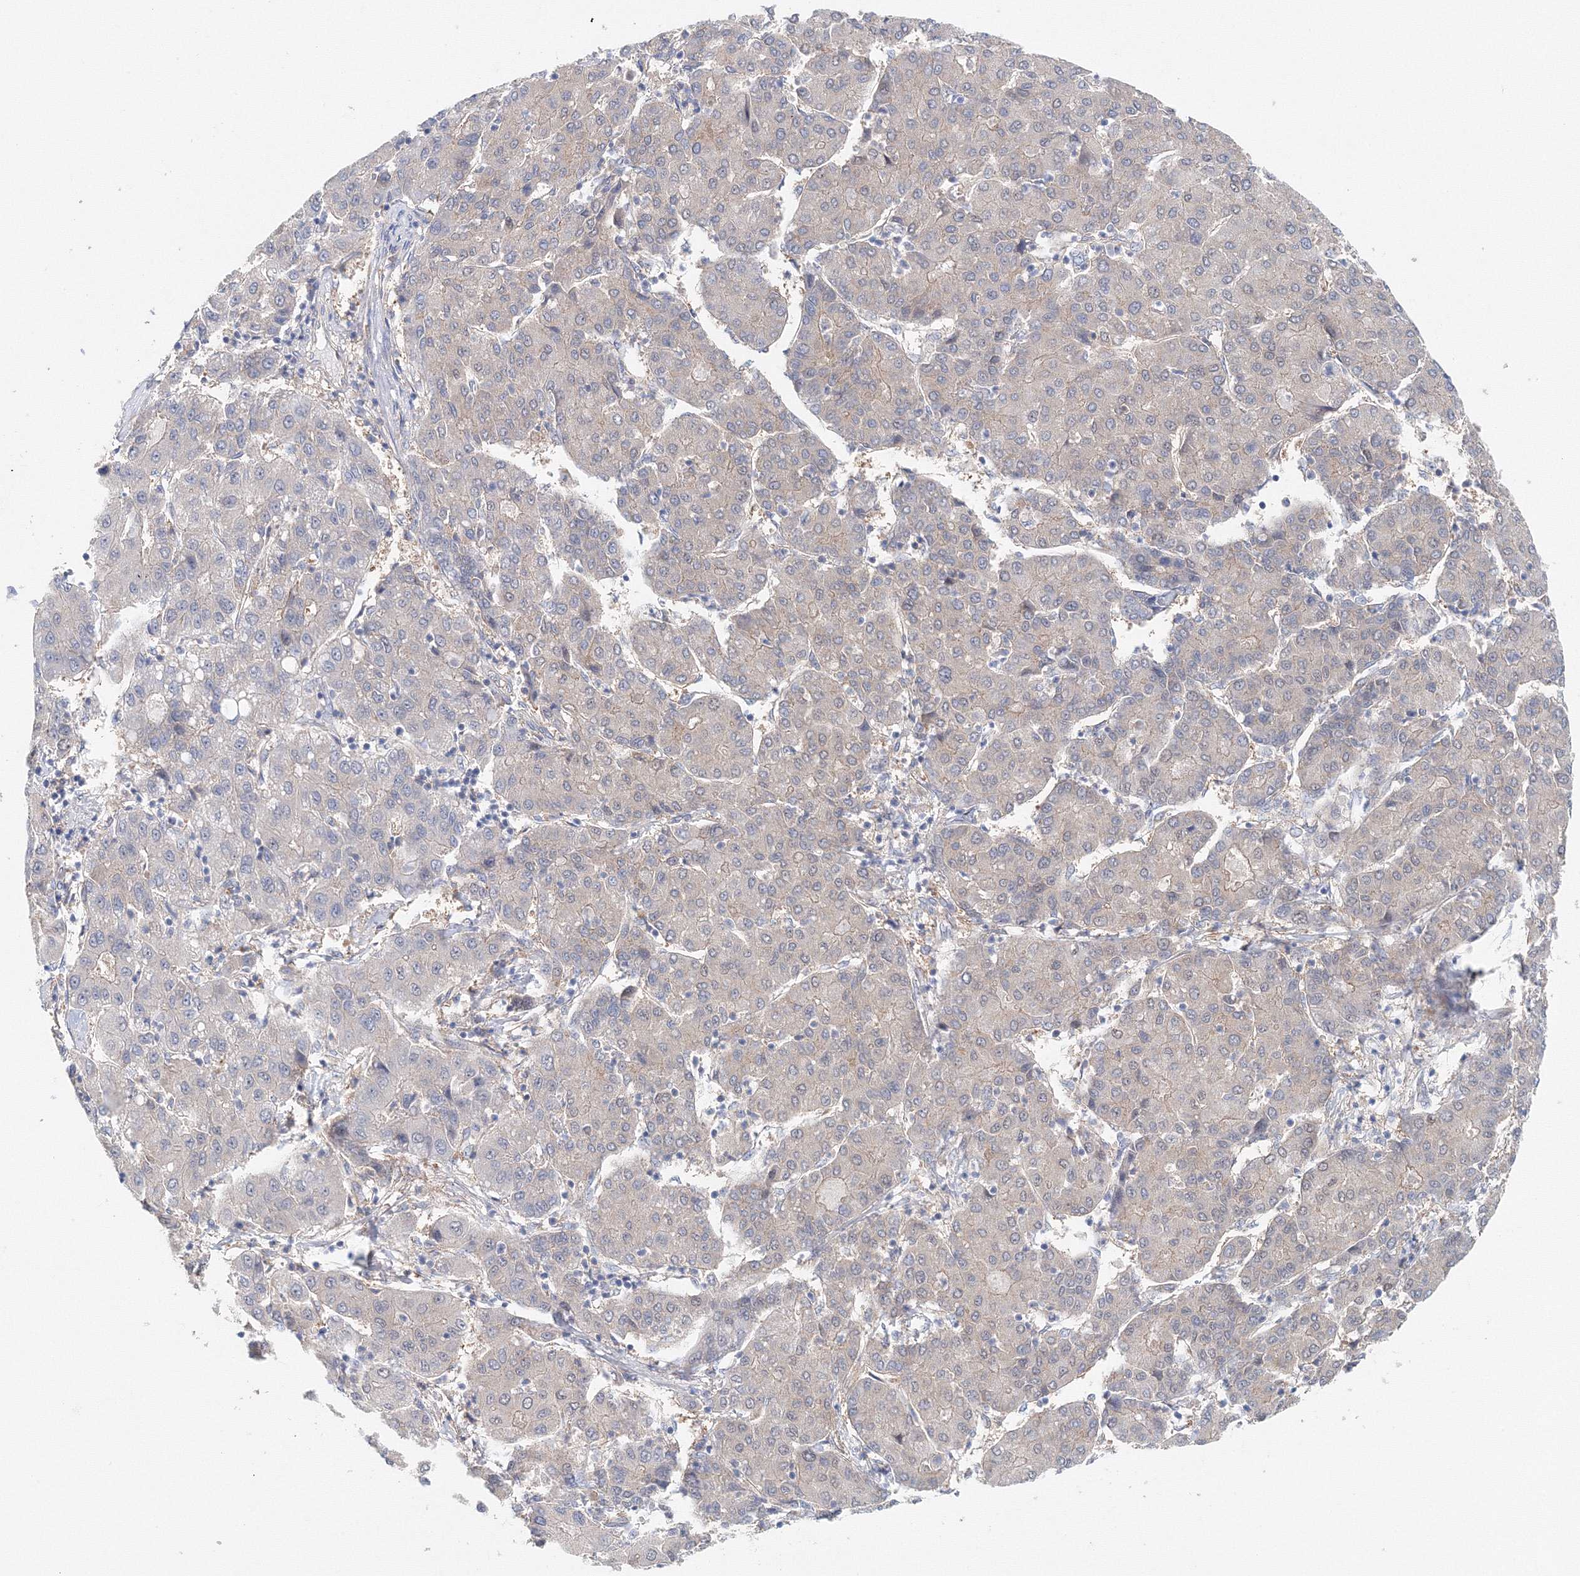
{"staining": {"intensity": "negative", "quantity": "none", "location": "none"}, "tissue": "liver cancer", "cell_type": "Tumor cells", "image_type": "cancer", "snomed": [{"axis": "morphology", "description": "Carcinoma, Hepatocellular, NOS"}, {"axis": "topography", "description": "Liver"}], "caption": "The image exhibits no significant positivity in tumor cells of liver hepatocellular carcinoma.", "gene": "TPRKB", "patient": {"sex": "male", "age": 65}}